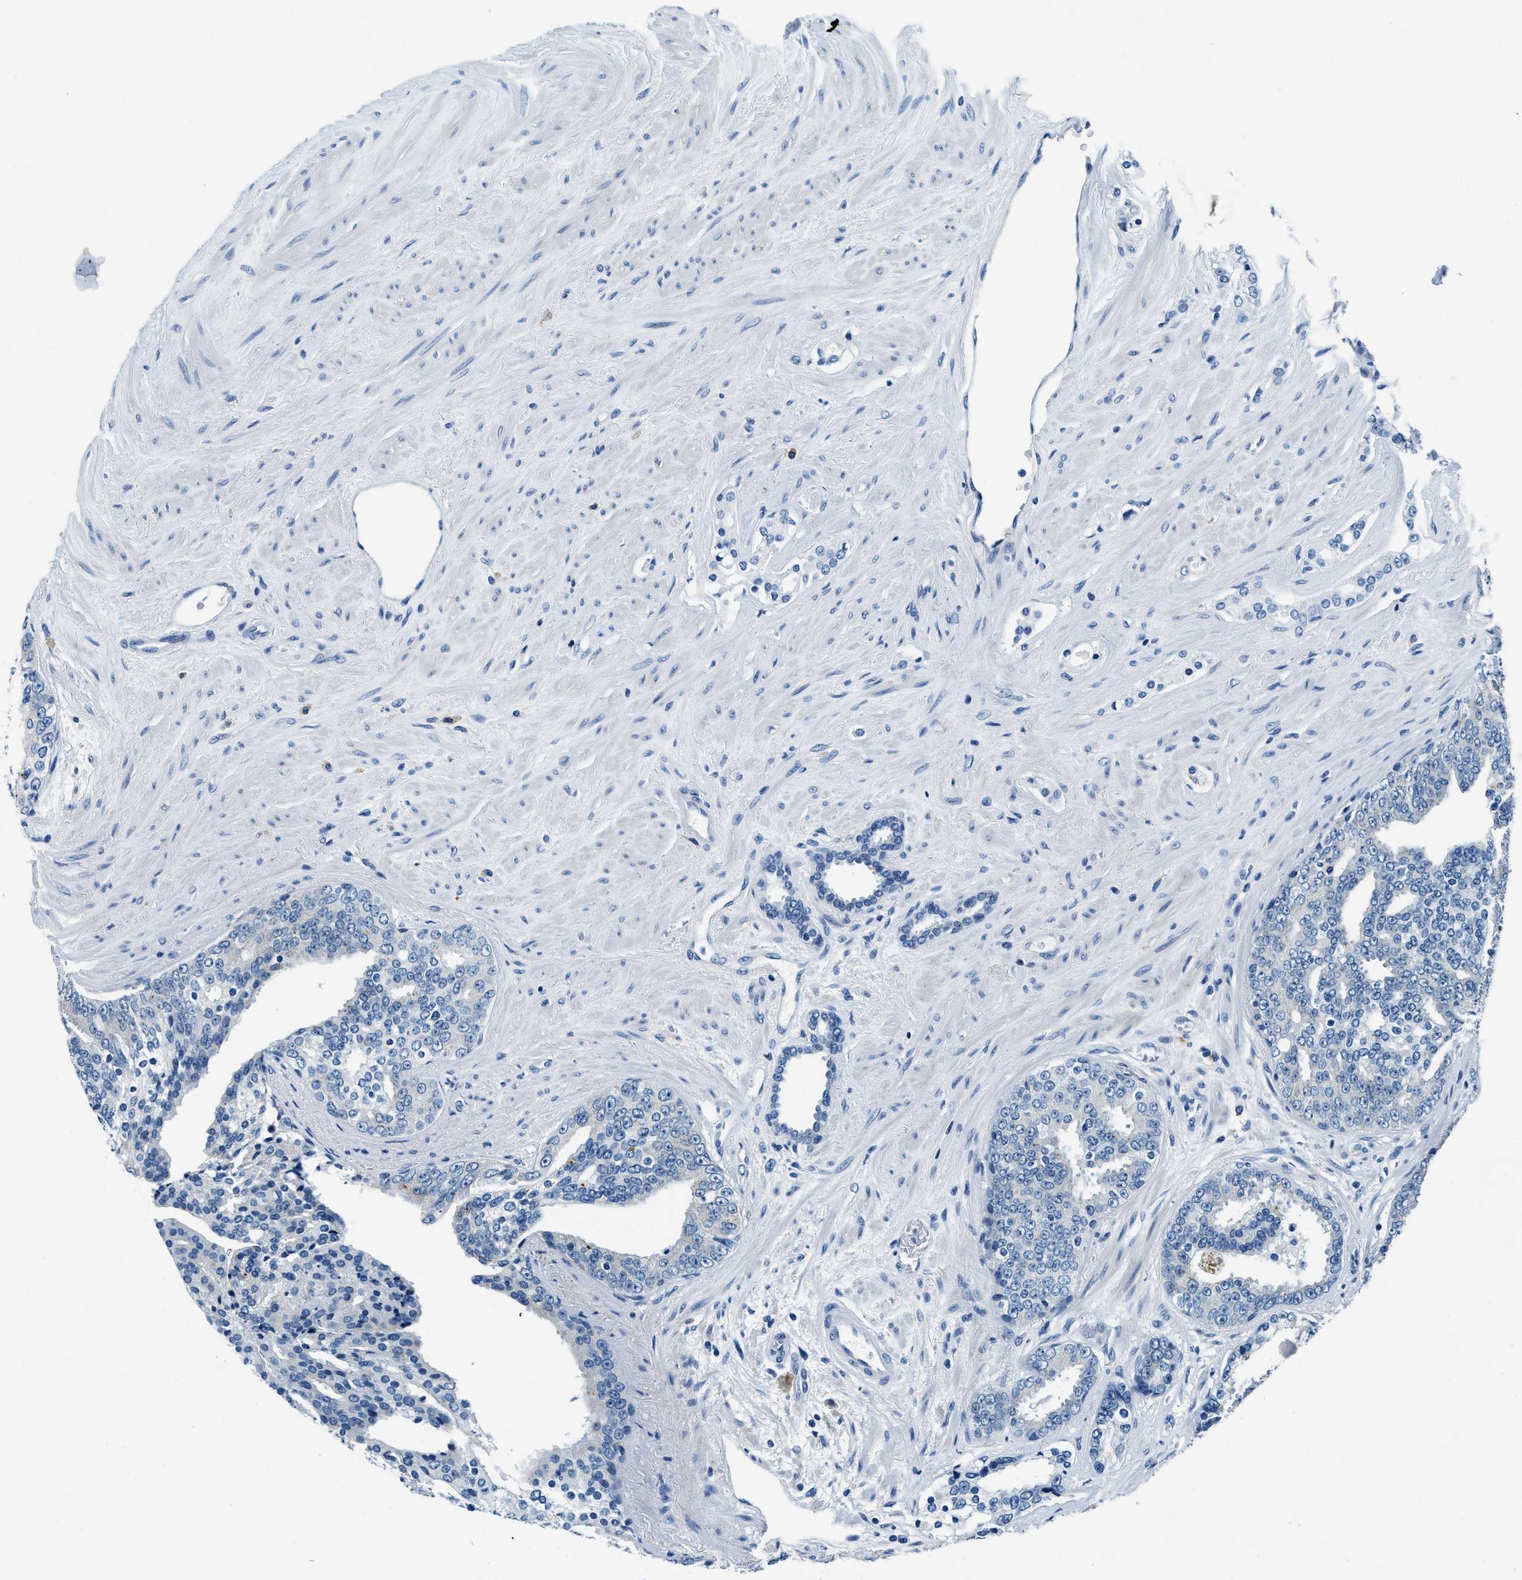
{"staining": {"intensity": "negative", "quantity": "none", "location": "none"}, "tissue": "prostate cancer", "cell_type": "Tumor cells", "image_type": "cancer", "snomed": [{"axis": "morphology", "description": "Adenocarcinoma, High grade"}, {"axis": "topography", "description": "Prostate"}], "caption": "Immunohistochemistry micrograph of human prostate cancer (high-grade adenocarcinoma) stained for a protein (brown), which exhibits no staining in tumor cells.", "gene": "UBAC2", "patient": {"sex": "male", "age": 71}}